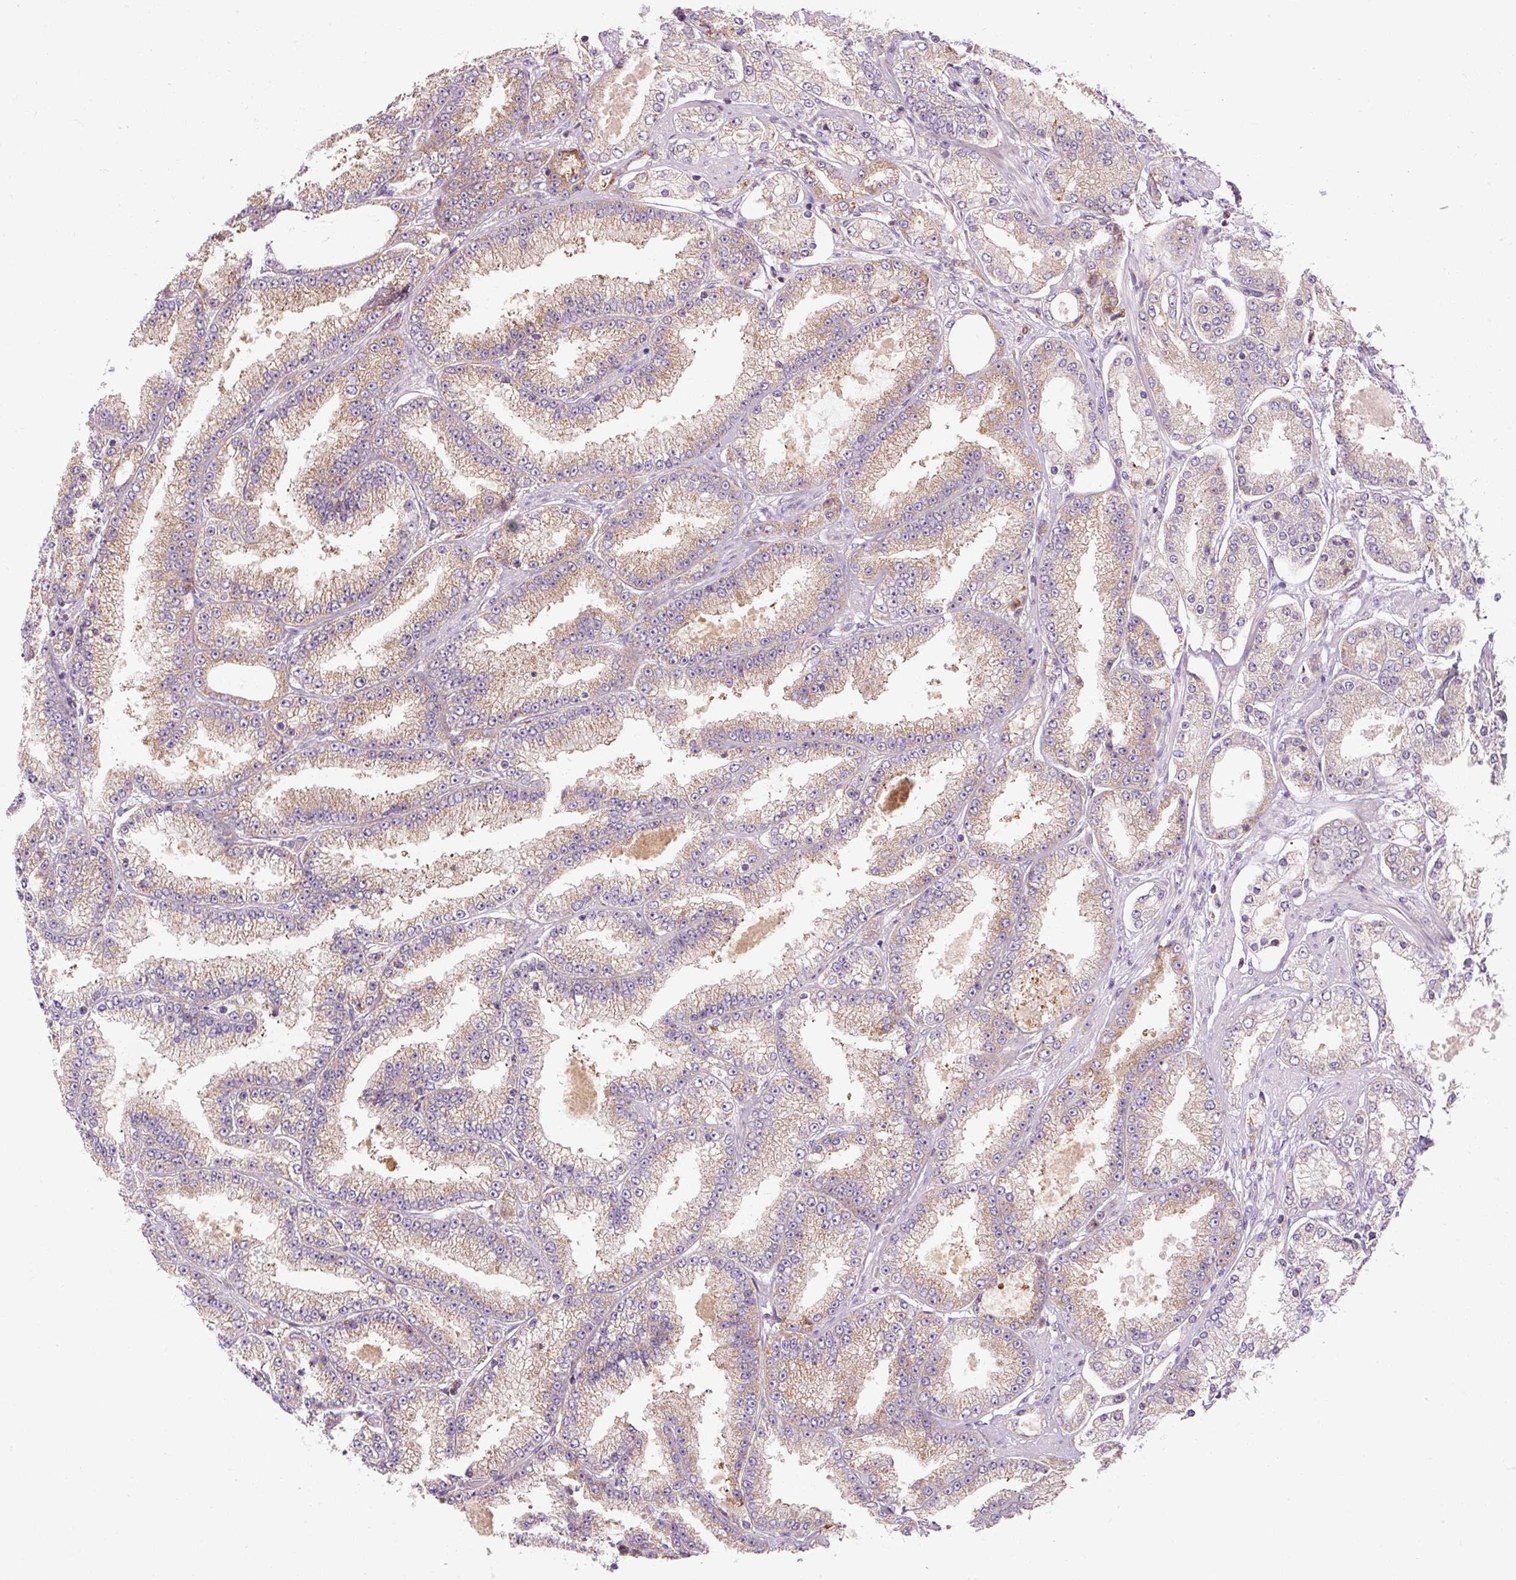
{"staining": {"intensity": "moderate", "quantity": "25%-75%", "location": "cytoplasmic/membranous"}, "tissue": "prostate cancer", "cell_type": "Tumor cells", "image_type": "cancer", "snomed": [{"axis": "morphology", "description": "Adenocarcinoma, High grade"}, {"axis": "topography", "description": "Prostate"}], "caption": "IHC photomicrograph of neoplastic tissue: prostate cancer (adenocarcinoma (high-grade)) stained using IHC exhibits medium levels of moderate protein expression localized specifically in the cytoplasmic/membranous of tumor cells, appearing as a cytoplasmic/membranous brown color.", "gene": "PRSS48", "patient": {"sex": "male", "age": 68}}